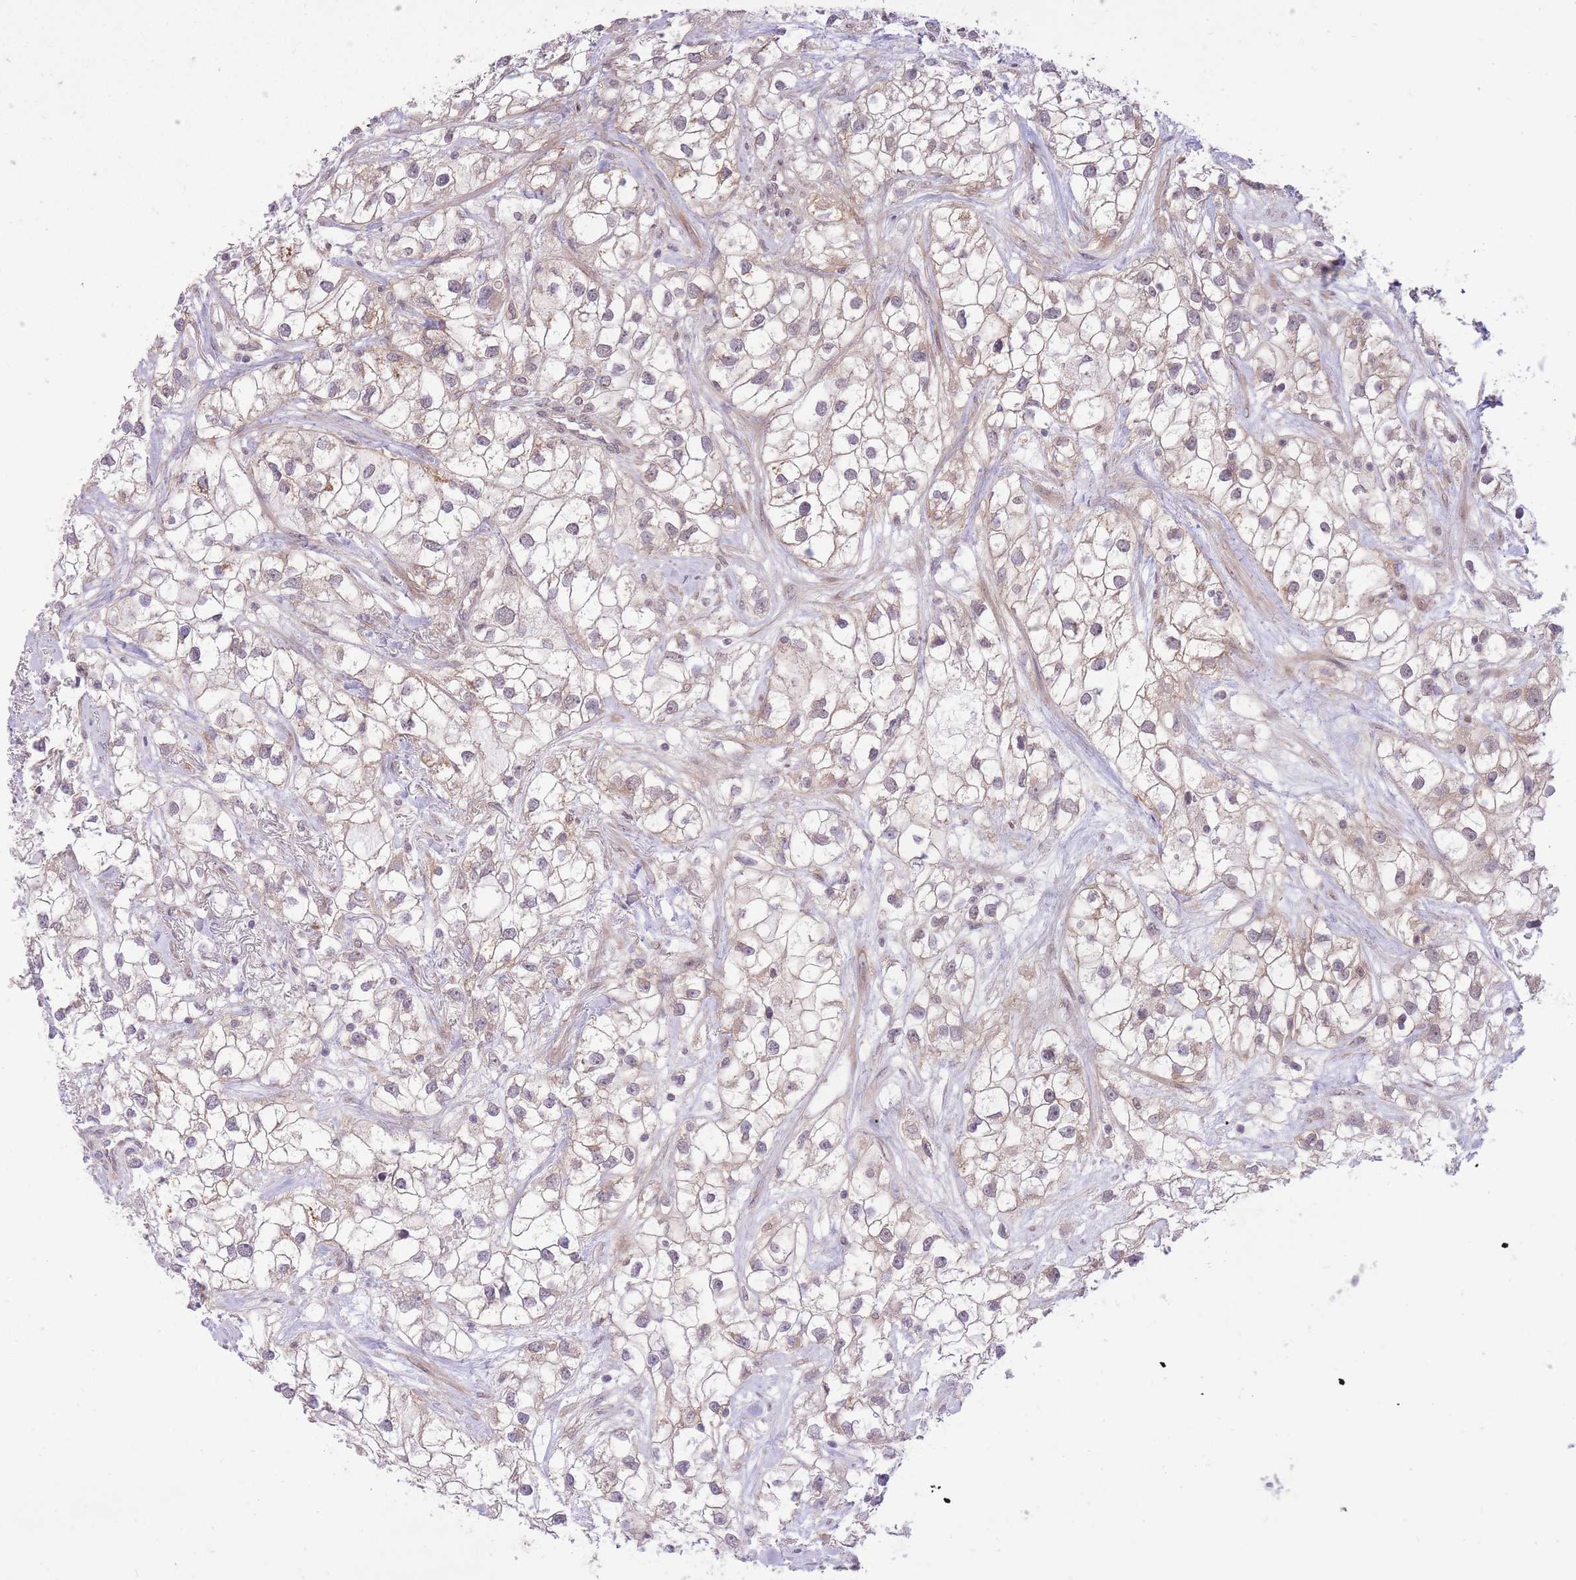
{"staining": {"intensity": "weak", "quantity": "25%-75%", "location": "cytoplasmic/membranous"}, "tissue": "renal cancer", "cell_type": "Tumor cells", "image_type": "cancer", "snomed": [{"axis": "morphology", "description": "Adenocarcinoma, NOS"}, {"axis": "topography", "description": "Kidney"}], "caption": "A brown stain shows weak cytoplasmic/membranous expression of a protein in renal adenocarcinoma tumor cells. The staining was performed using DAB, with brown indicating positive protein expression. Nuclei are stained blue with hematoxylin.", "gene": "ELOA2", "patient": {"sex": "male", "age": 59}}